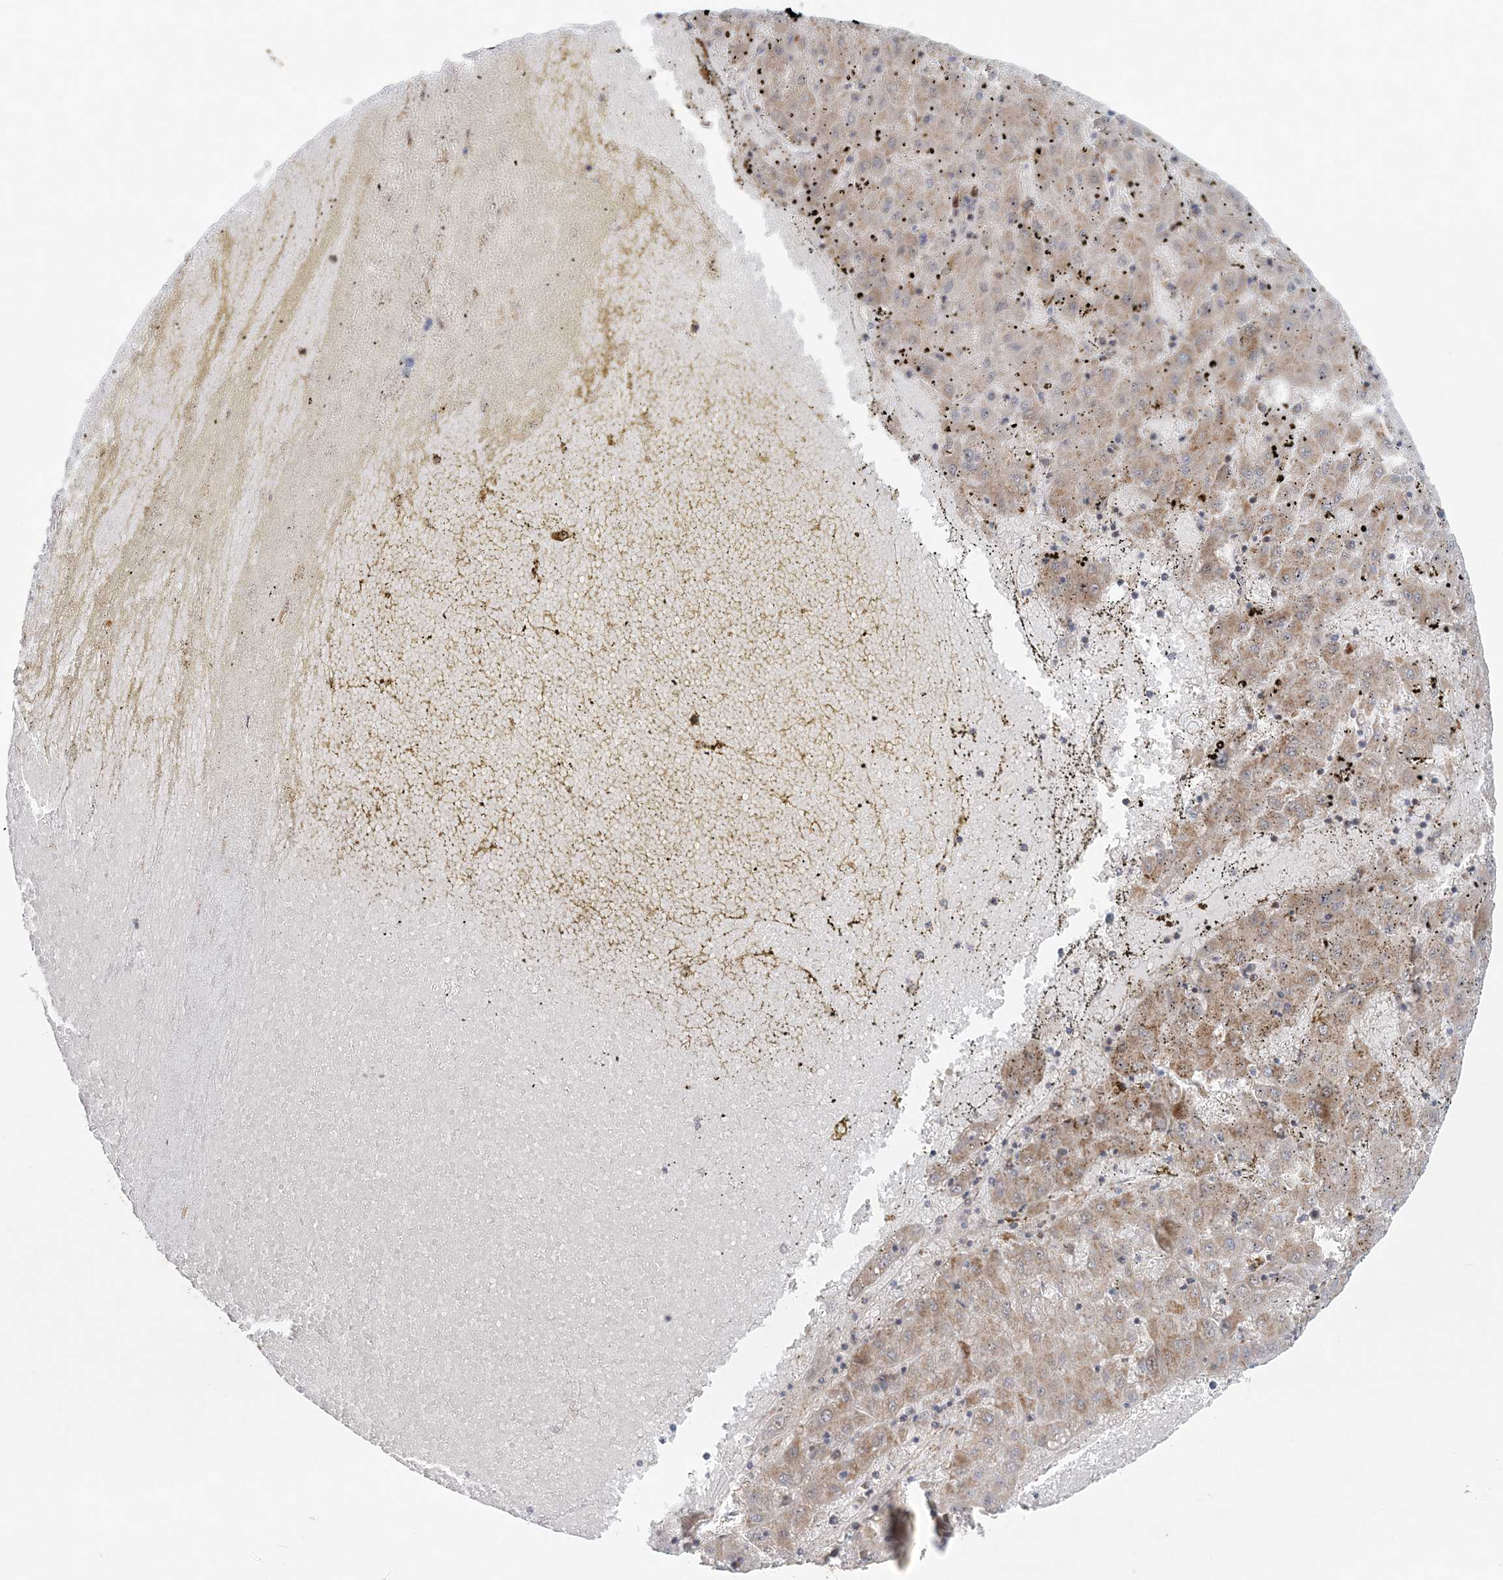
{"staining": {"intensity": "moderate", "quantity": "25%-75%", "location": "cytoplasmic/membranous"}, "tissue": "liver cancer", "cell_type": "Tumor cells", "image_type": "cancer", "snomed": [{"axis": "morphology", "description": "Carcinoma, Hepatocellular, NOS"}, {"axis": "topography", "description": "Liver"}], "caption": "This photomicrograph demonstrates immunohistochemistry (IHC) staining of liver hepatocellular carcinoma, with medium moderate cytoplasmic/membranous staining in about 25%-75% of tumor cells.", "gene": "MMUT", "patient": {"sex": "male", "age": 72}}